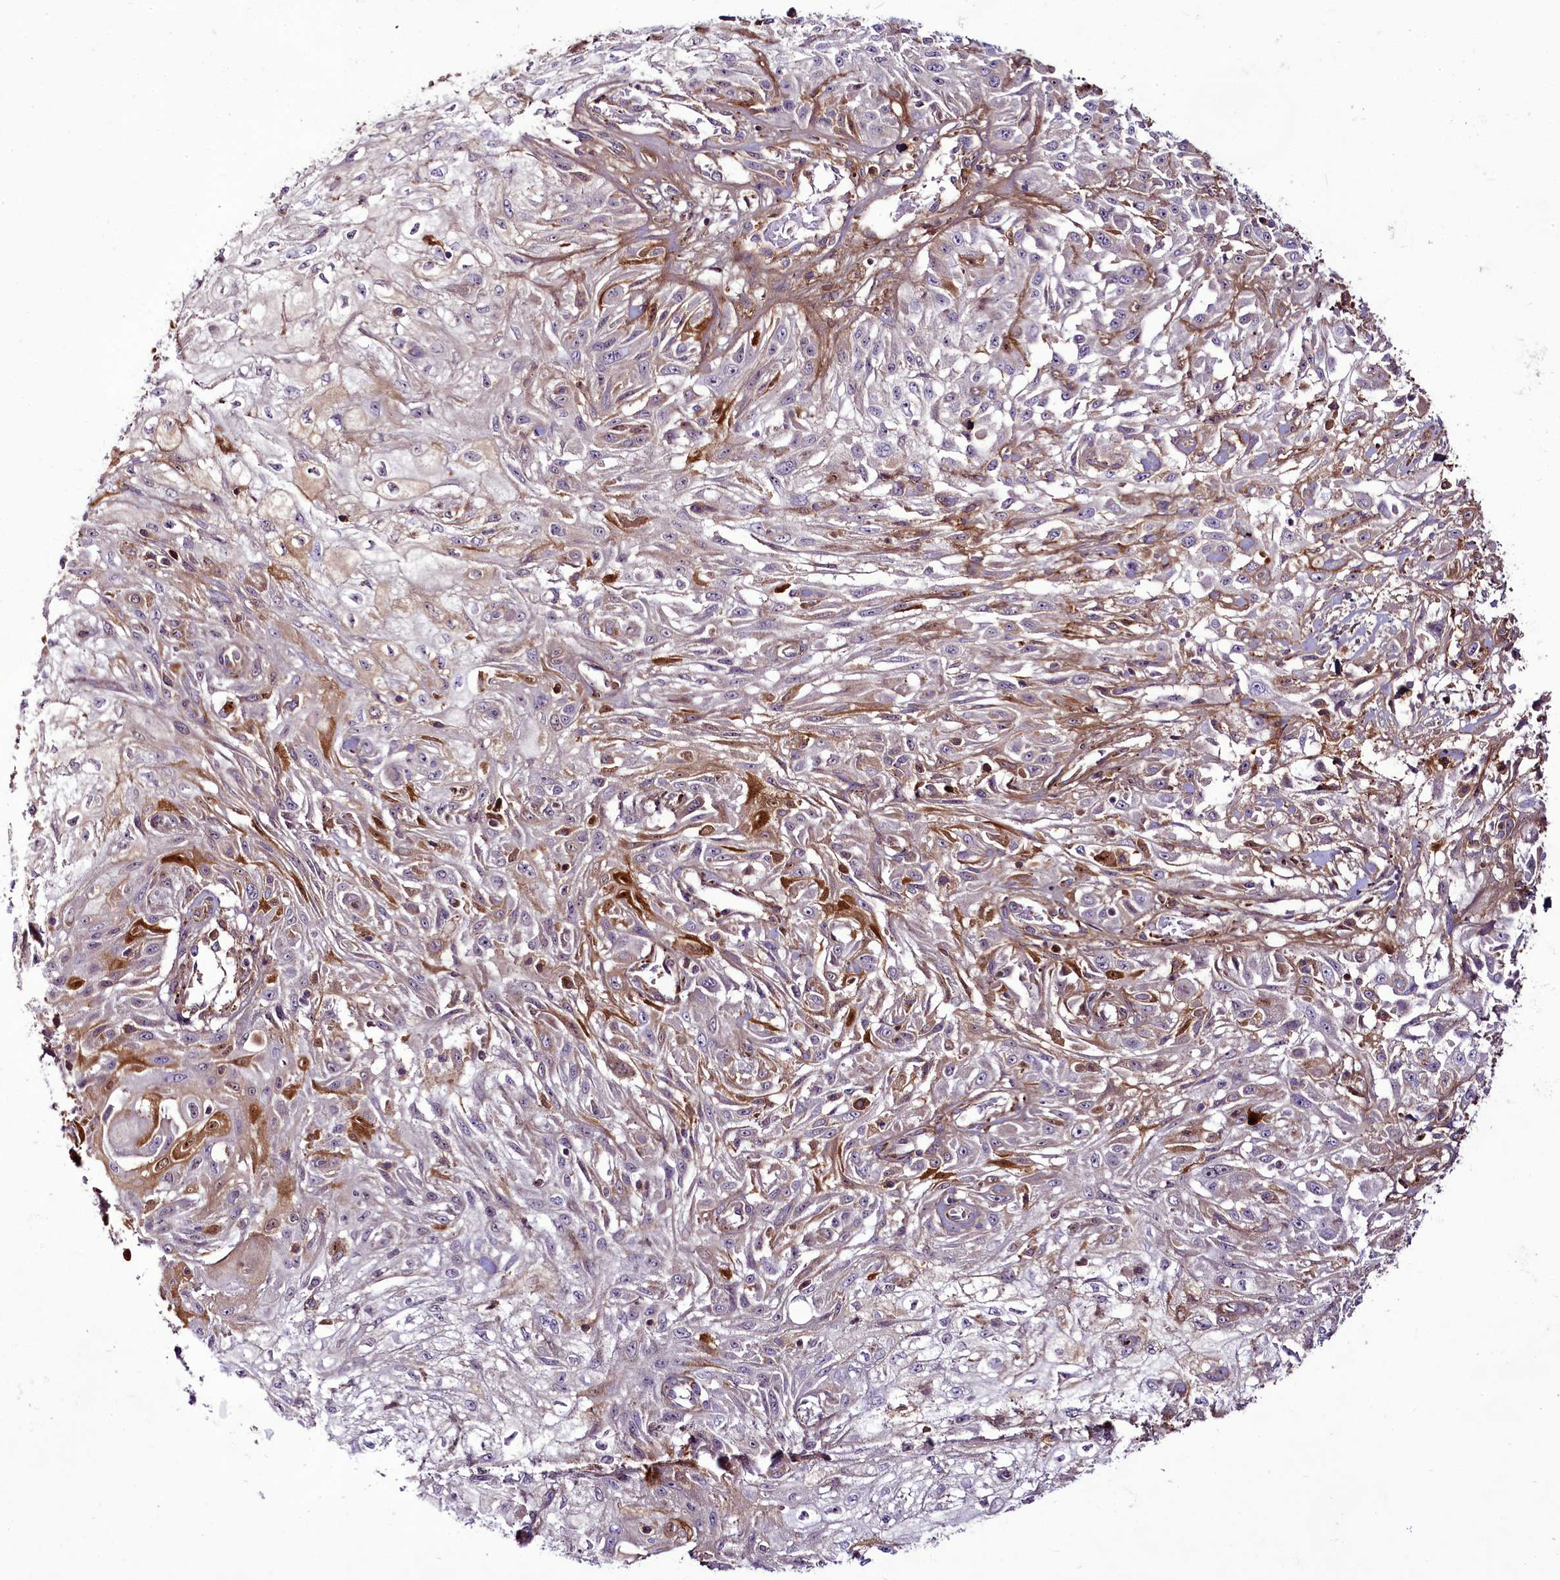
{"staining": {"intensity": "negative", "quantity": "none", "location": "none"}, "tissue": "skin cancer", "cell_type": "Tumor cells", "image_type": "cancer", "snomed": [{"axis": "morphology", "description": "Squamous cell carcinoma, NOS"}, {"axis": "morphology", "description": "Squamous cell carcinoma, metastatic, NOS"}, {"axis": "topography", "description": "Skin"}, {"axis": "topography", "description": "Lymph node"}], "caption": "Tumor cells show no significant protein expression in skin cancer.", "gene": "RSBN1", "patient": {"sex": "male", "age": 75}}